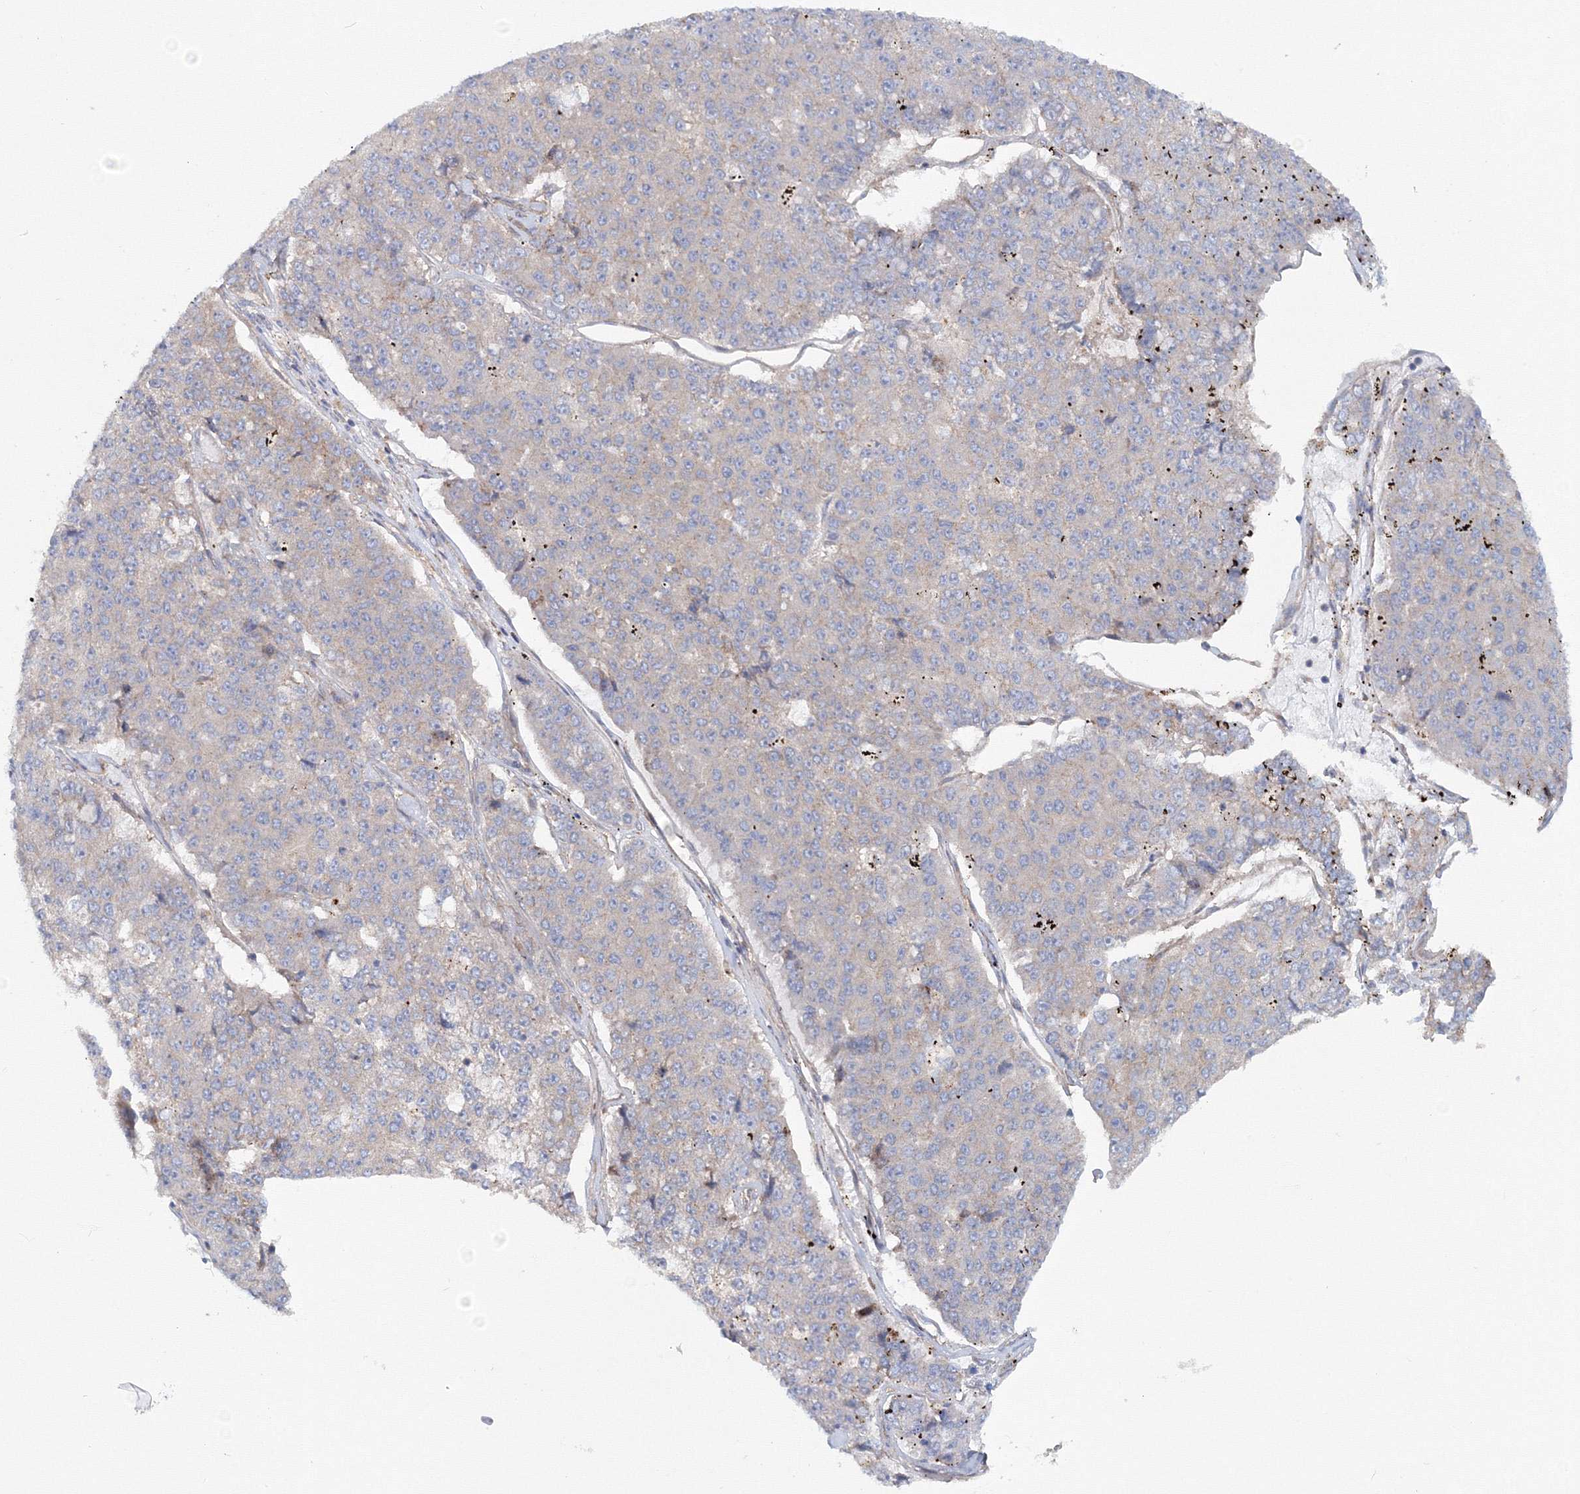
{"staining": {"intensity": "negative", "quantity": "none", "location": "none"}, "tissue": "pancreatic cancer", "cell_type": "Tumor cells", "image_type": "cancer", "snomed": [{"axis": "morphology", "description": "Adenocarcinoma, NOS"}, {"axis": "topography", "description": "Pancreas"}], "caption": "Micrograph shows no significant protein staining in tumor cells of adenocarcinoma (pancreatic).", "gene": "EXOC1", "patient": {"sex": "male", "age": 50}}